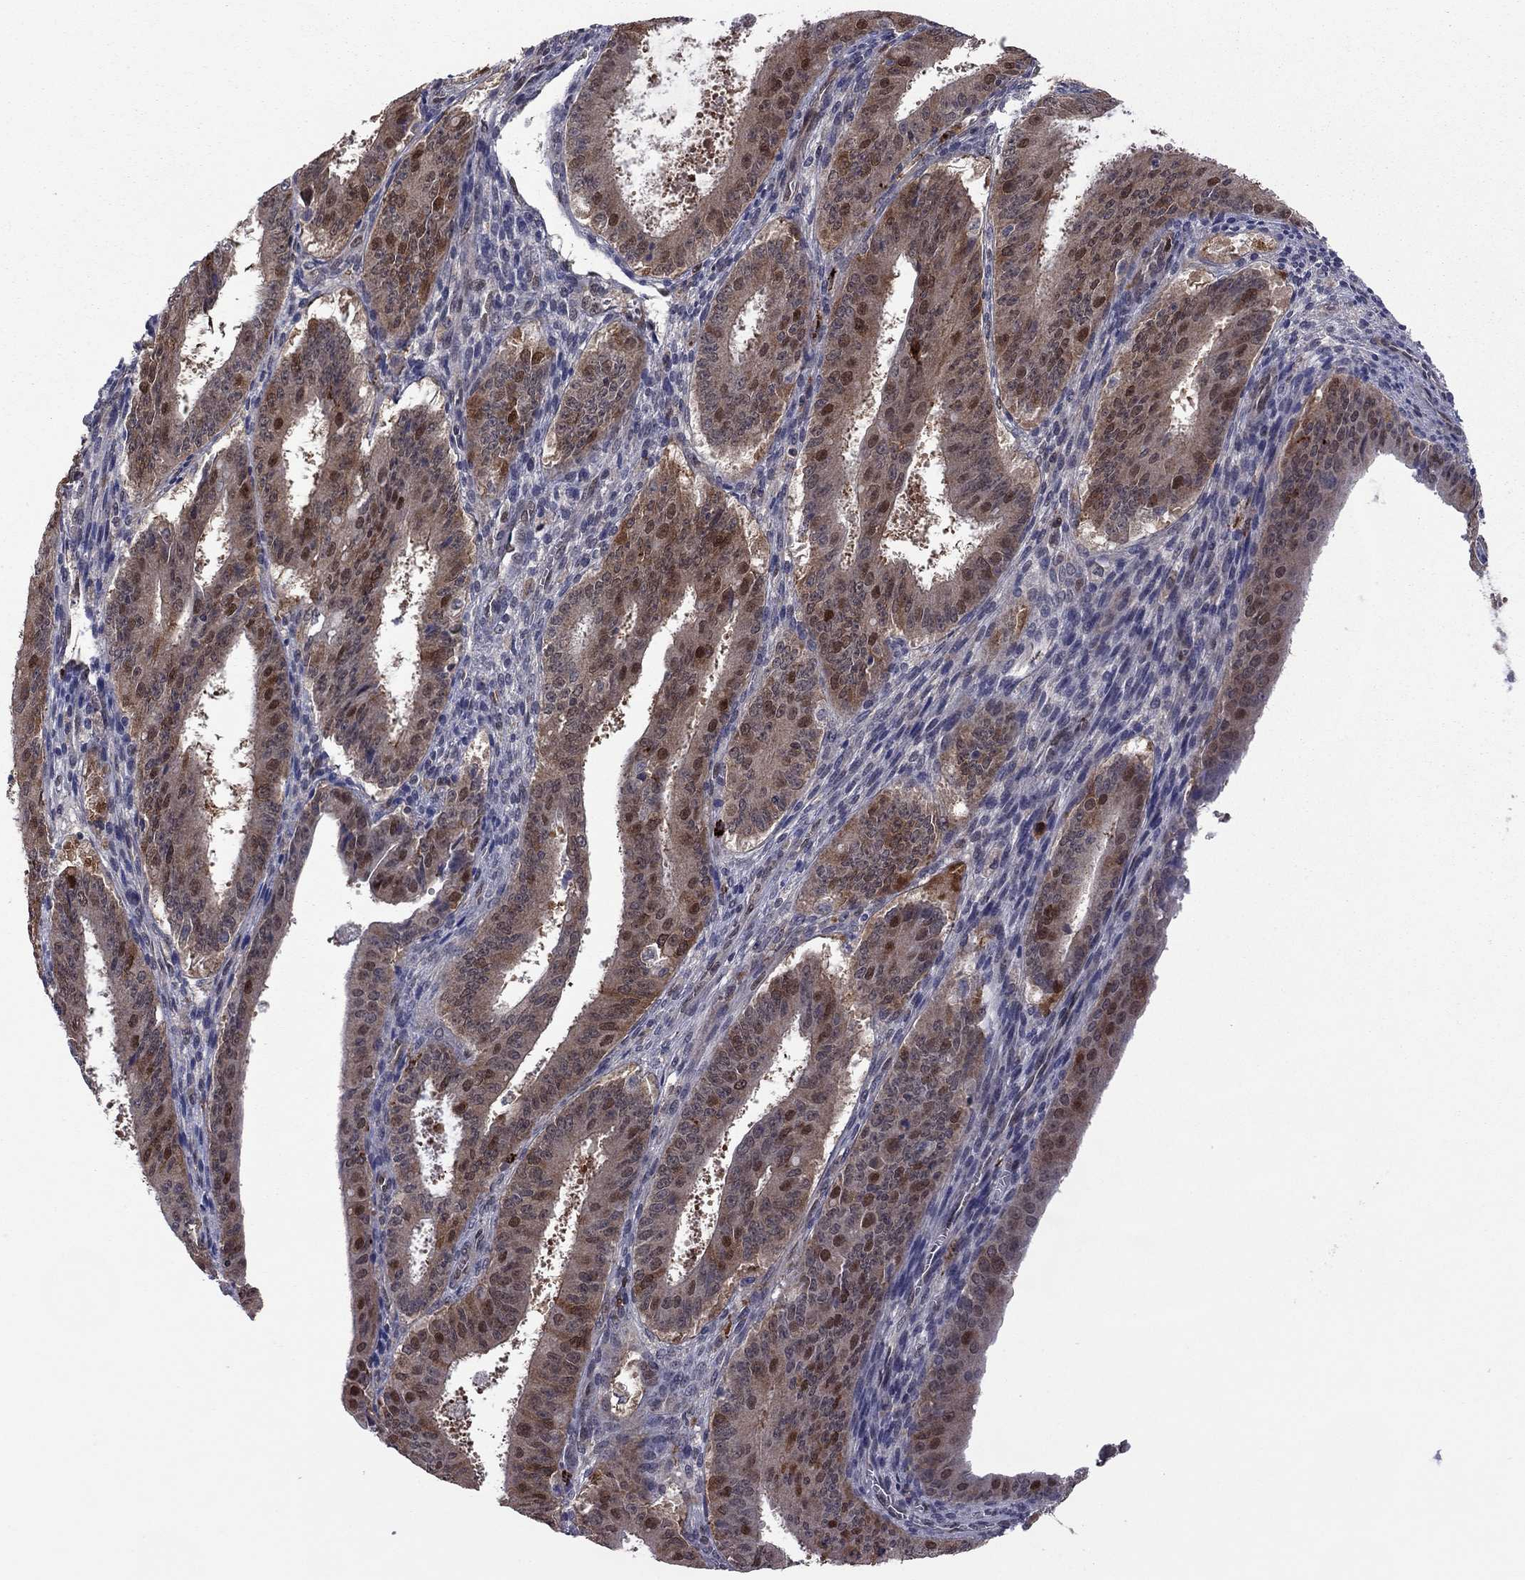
{"staining": {"intensity": "moderate", "quantity": "25%-75%", "location": "cytoplasmic/membranous"}, "tissue": "ovarian cancer", "cell_type": "Tumor cells", "image_type": "cancer", "snomed": [{"axis": "morphology", "description": "Carcinoma, endometroid"}, {"axis": "topography", "description": "Ovary"}], "caption": "Immunohistochemistry of human ovarian cancer shows medium levels of moderate cytoplasmic/membranous expression in approximately 25%-75% of tumor cells.", "gene": "GPAA1", "patient": {"sex": "female", "age": 42}}